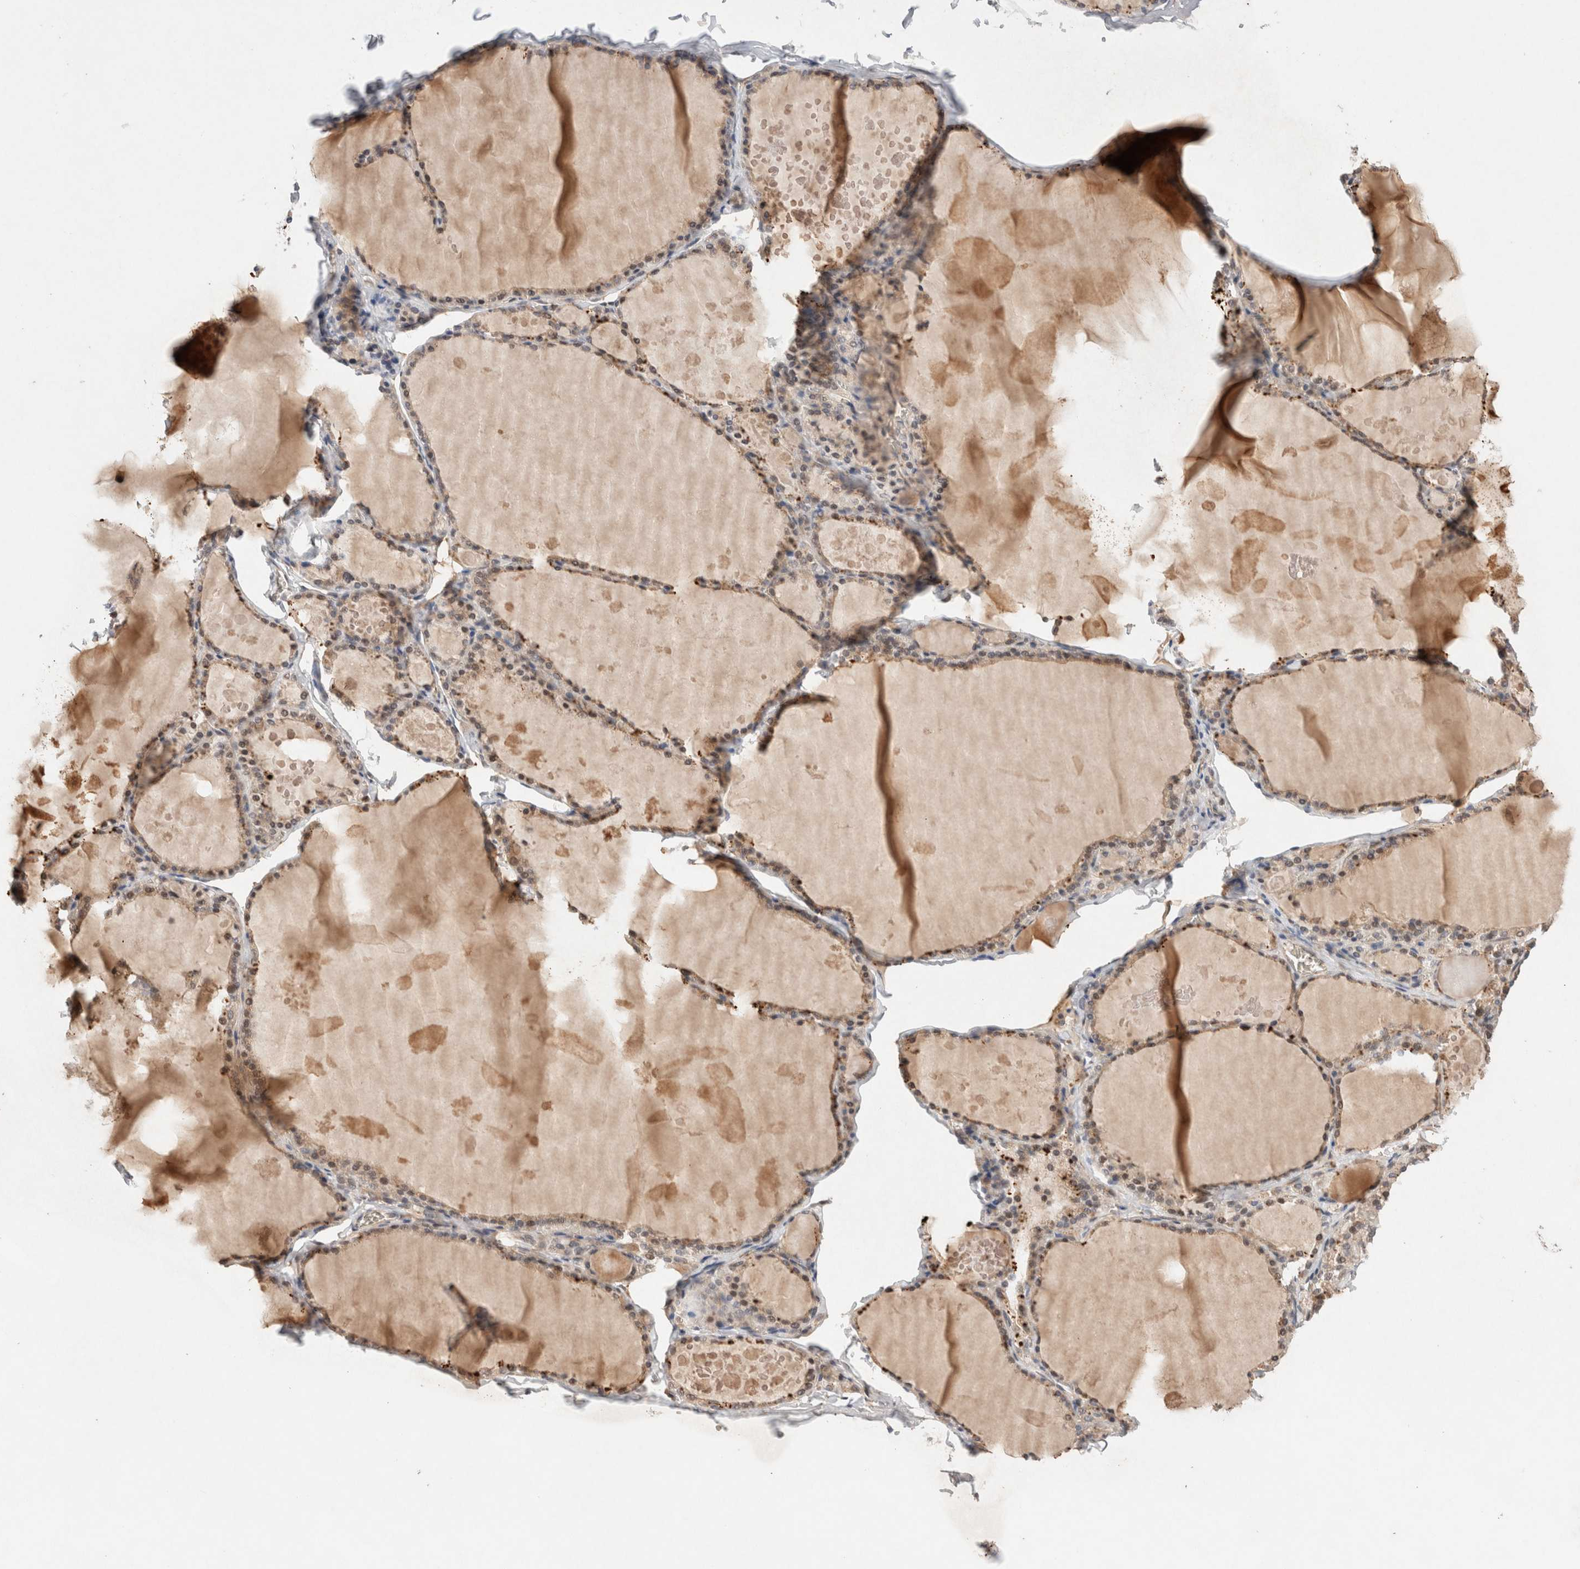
{"staining": {"intensity": "moderate", "quantity": ">75%", "location": "cytoplasmic/membranous"}, "tissue": "thyroid gland", "cell_type": "Glandular cells", "image_type": "normal", "snomed": [{"axis": "morphology", "description": "Normal tissue, NOS"}, {"axis": "topography", "description": "Thyroid gland"}], "caption": "Glandular cells exhibit medium levels of moderate cytoplasmic/membranous expression in about >75% of cells in unremarkable thyroid gland.", "gene": "KLHL20", "patient": {"sex": "male", "age": 56}}